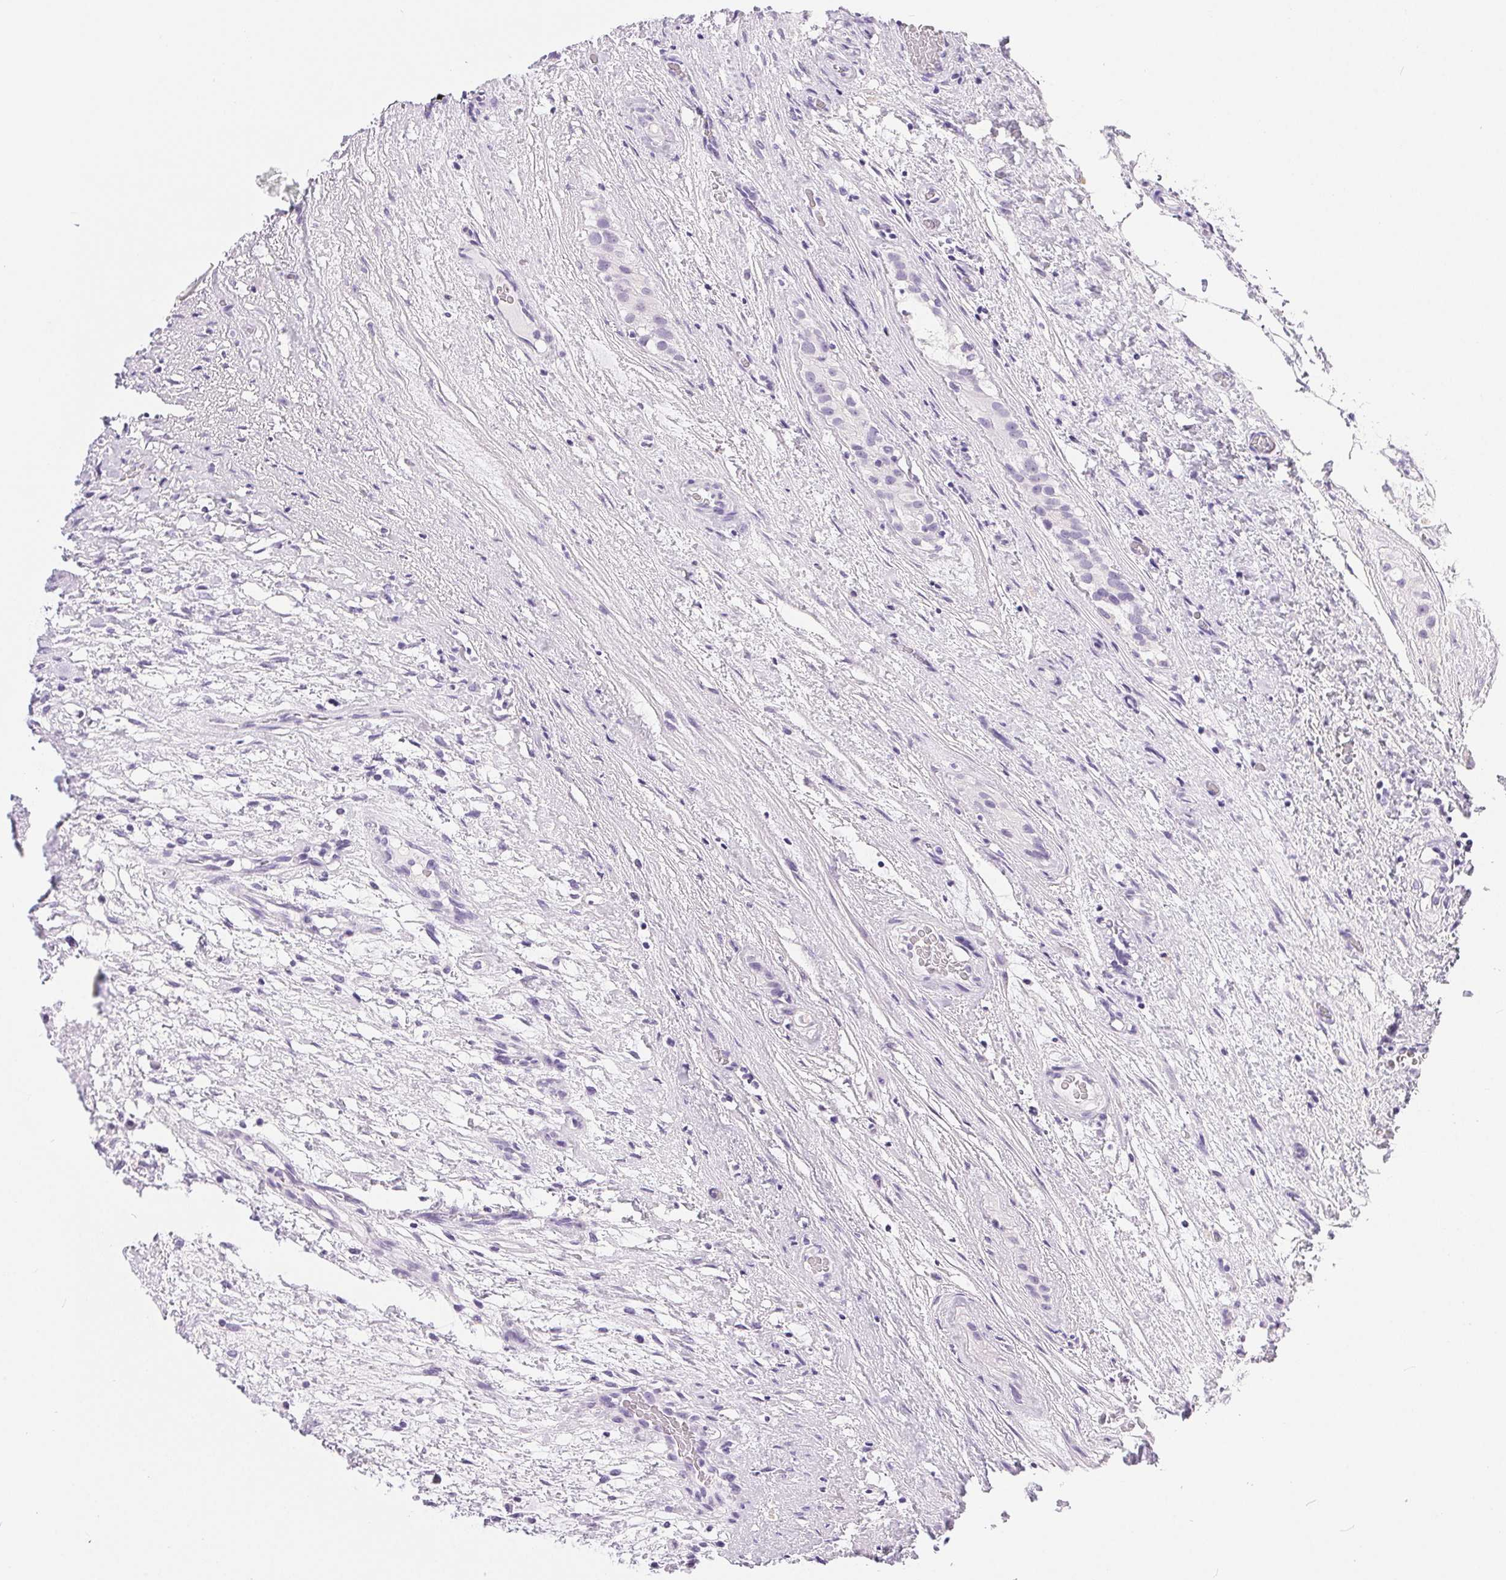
{"staining": {"intensity": "negative", "quantity": "none", "location": "none"}, "tissue": "testis cancer", "cell_type": "Tumor cells", "image_type": "cancer", "snomed": [{"axis": "morphology", "description": "Carcinoma, Embryonal, NOS"}, {"axis": "topography", "description": "Testis"}], "caption": "An immunohistochemistry image of embryonal carcinoma (testis) is shown. There is no staining in tumor cells of embryonal carcinoma (testis).", "gene": "XDH", "patient": {"sex": "male", "age": 26}}